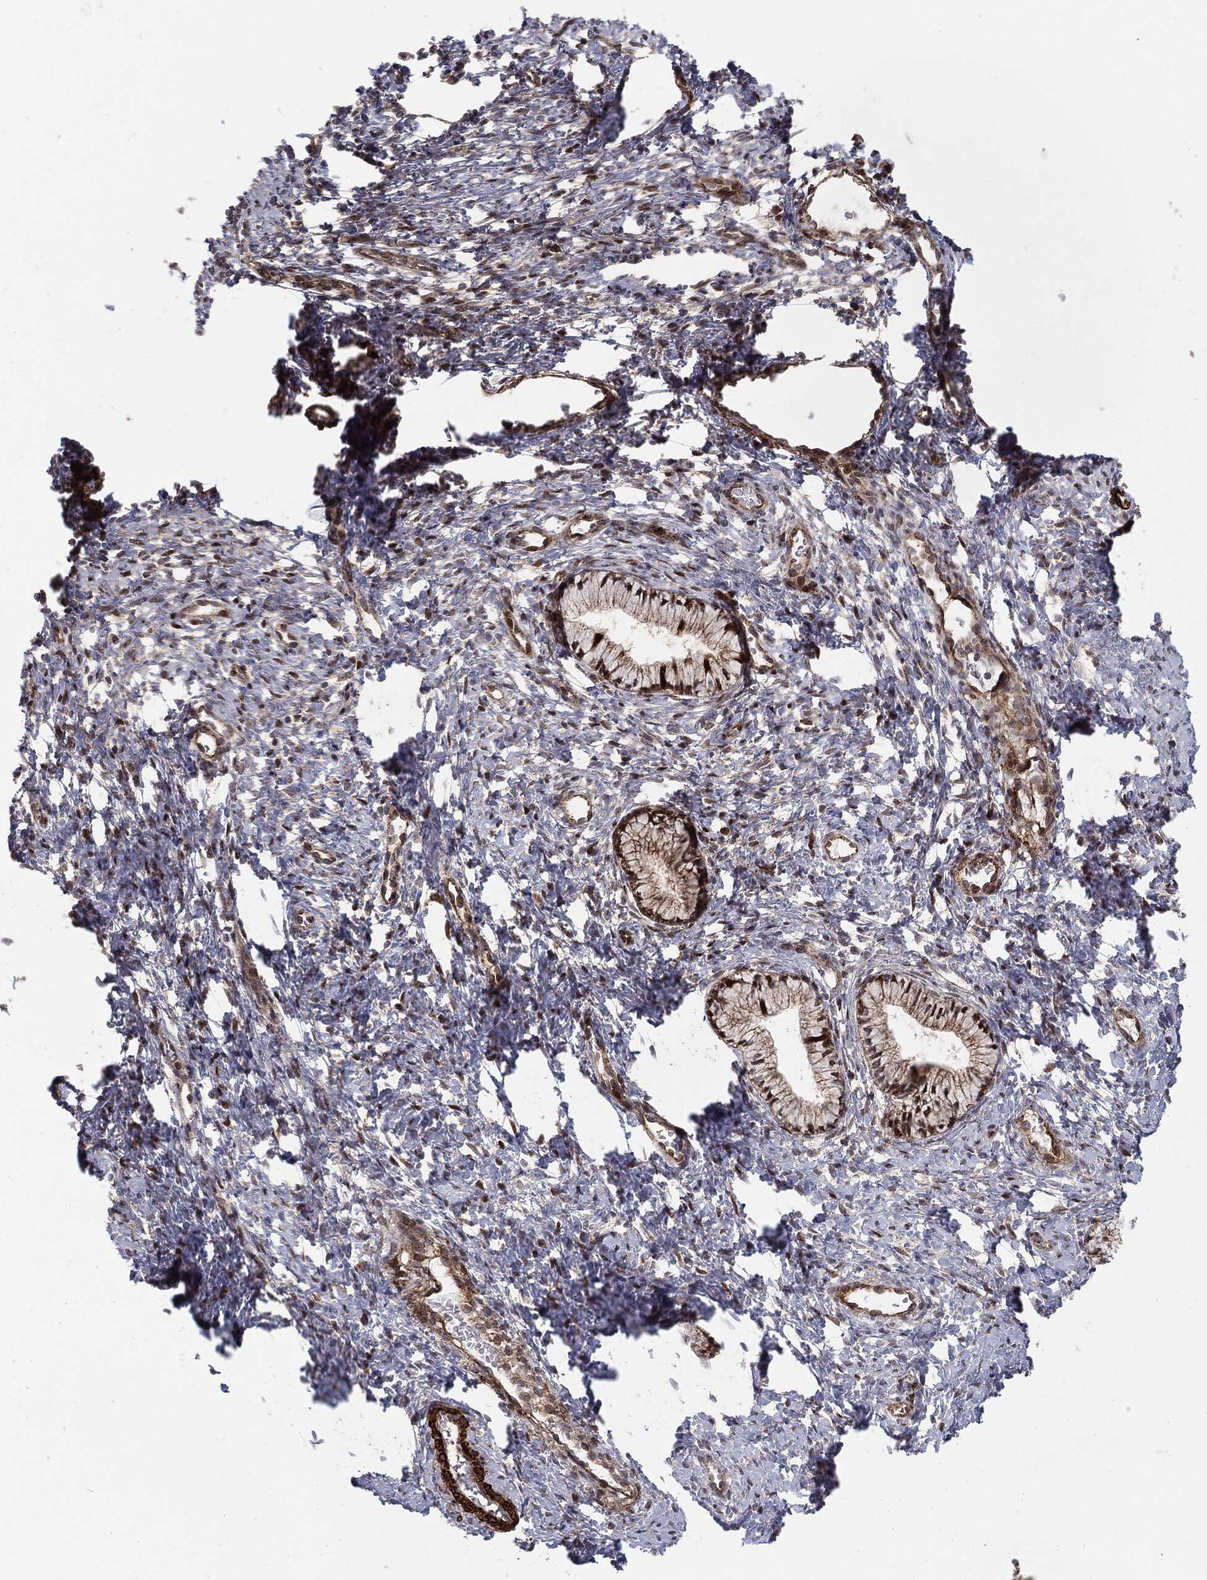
{"staining": {"intensity": "moderate", "quantity": ">75%", "location": "cytoplasmic/membranous,nuclear"}, "tissue": "cervix", "cell_type": "Glandular cells", "image_type": "normal", "snomed": [{"axis": "morphology", "description": "Normal tissue, NOS"}, {"axis": "topography", "description": "Cervix"}], "caption": "Moderate cytoplasmic/membranous,nuclear expression is appreciated in about >75% of glandular cells in unremarkable cervix. The staining was performed using DAB, with brown indicating positive protein expression. Nuclei are stained blue with hematoxylin.", "gene": "PTEN", "patient": {"sex": "female", "age": 39}}